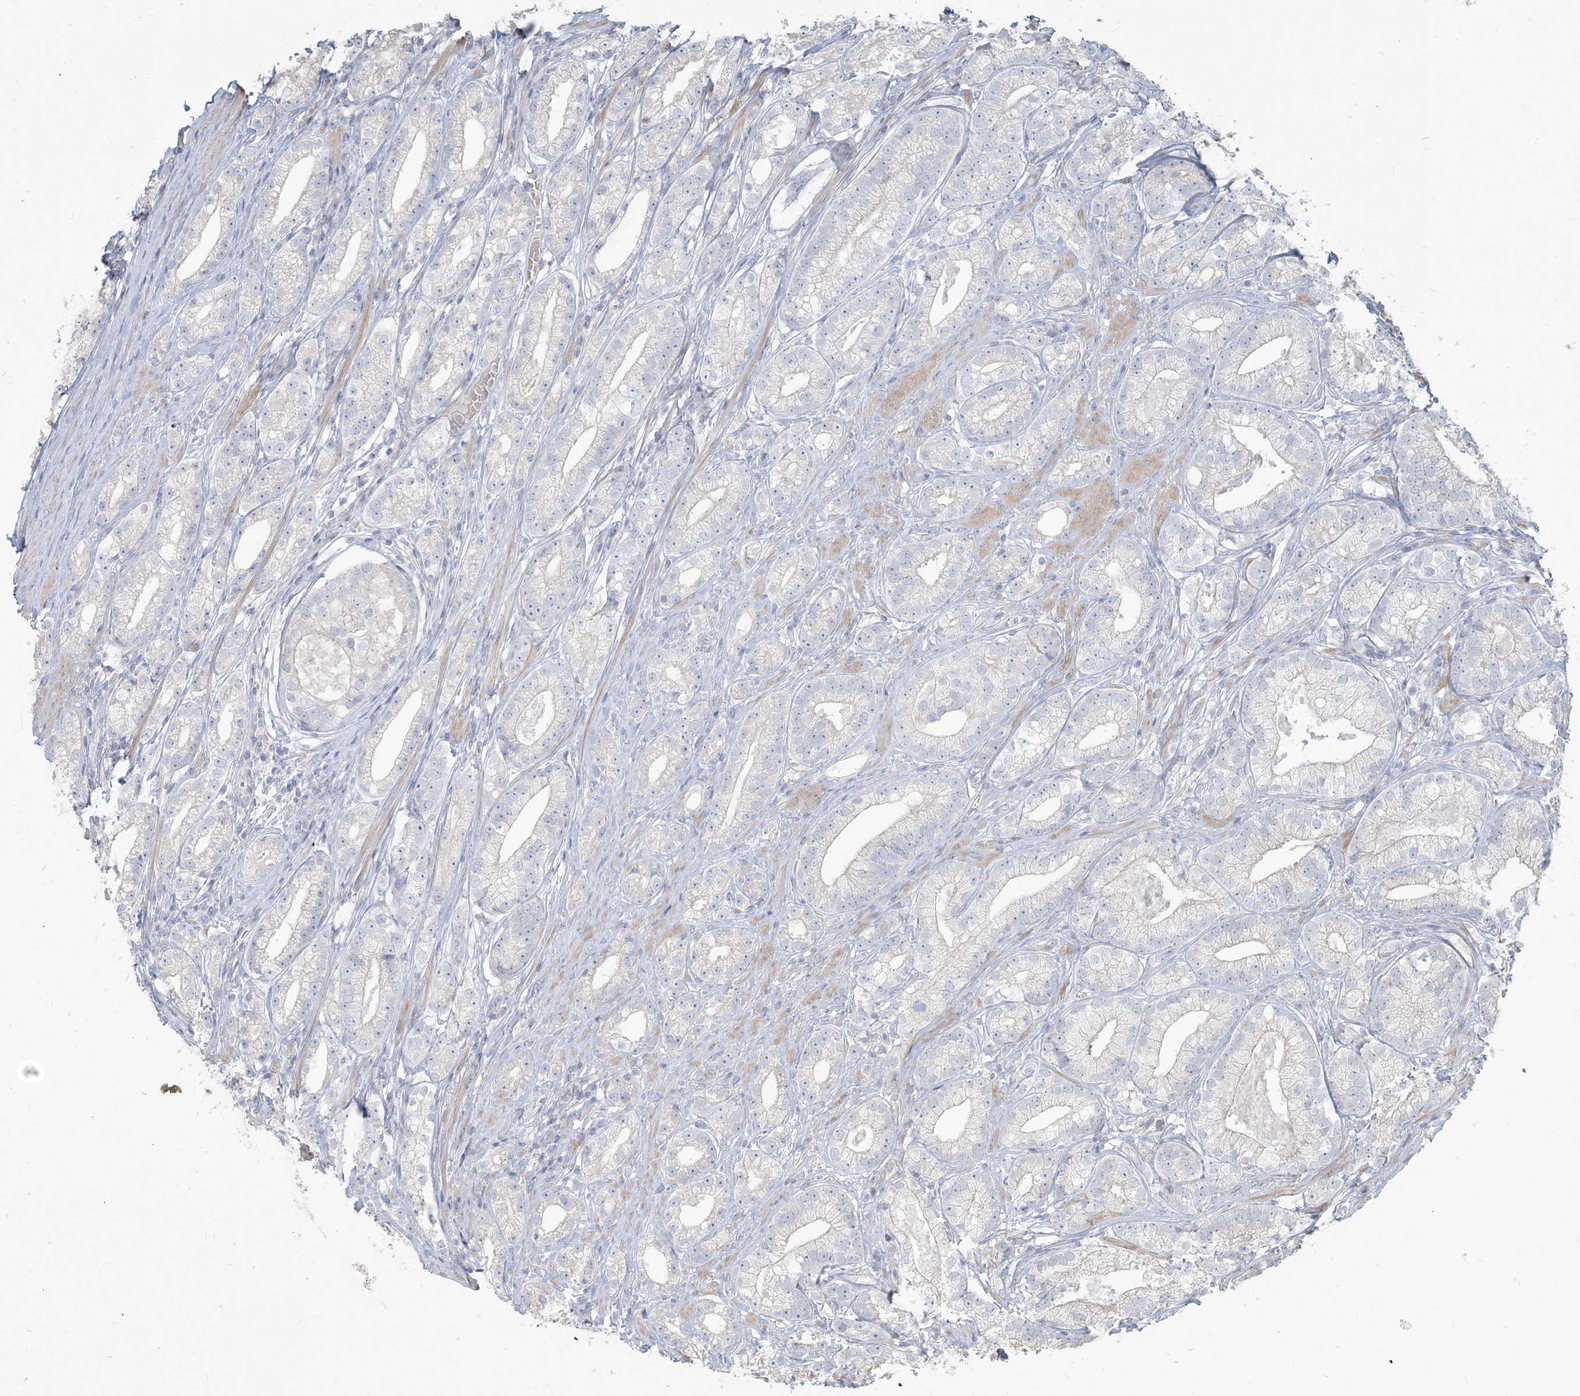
{"staining": {"intensity": "negative", "quantity": "none", "location": "none"}, "tissue": "prostate cancer", "cell_type": "Tumor cells", "image_type": "cancer", "snomed": [{"axis": "morphology", "description": "Adenocarcinoma, High grade"}, {"axis": "topography", "description": "Prostate"}], "caption": "There is no significant positivity in tumor cells of prostate cancer (adenocarcinoma (high-grade)).", "gene": "NPHS2", "patient": {"sex": "male", "age": 69}}